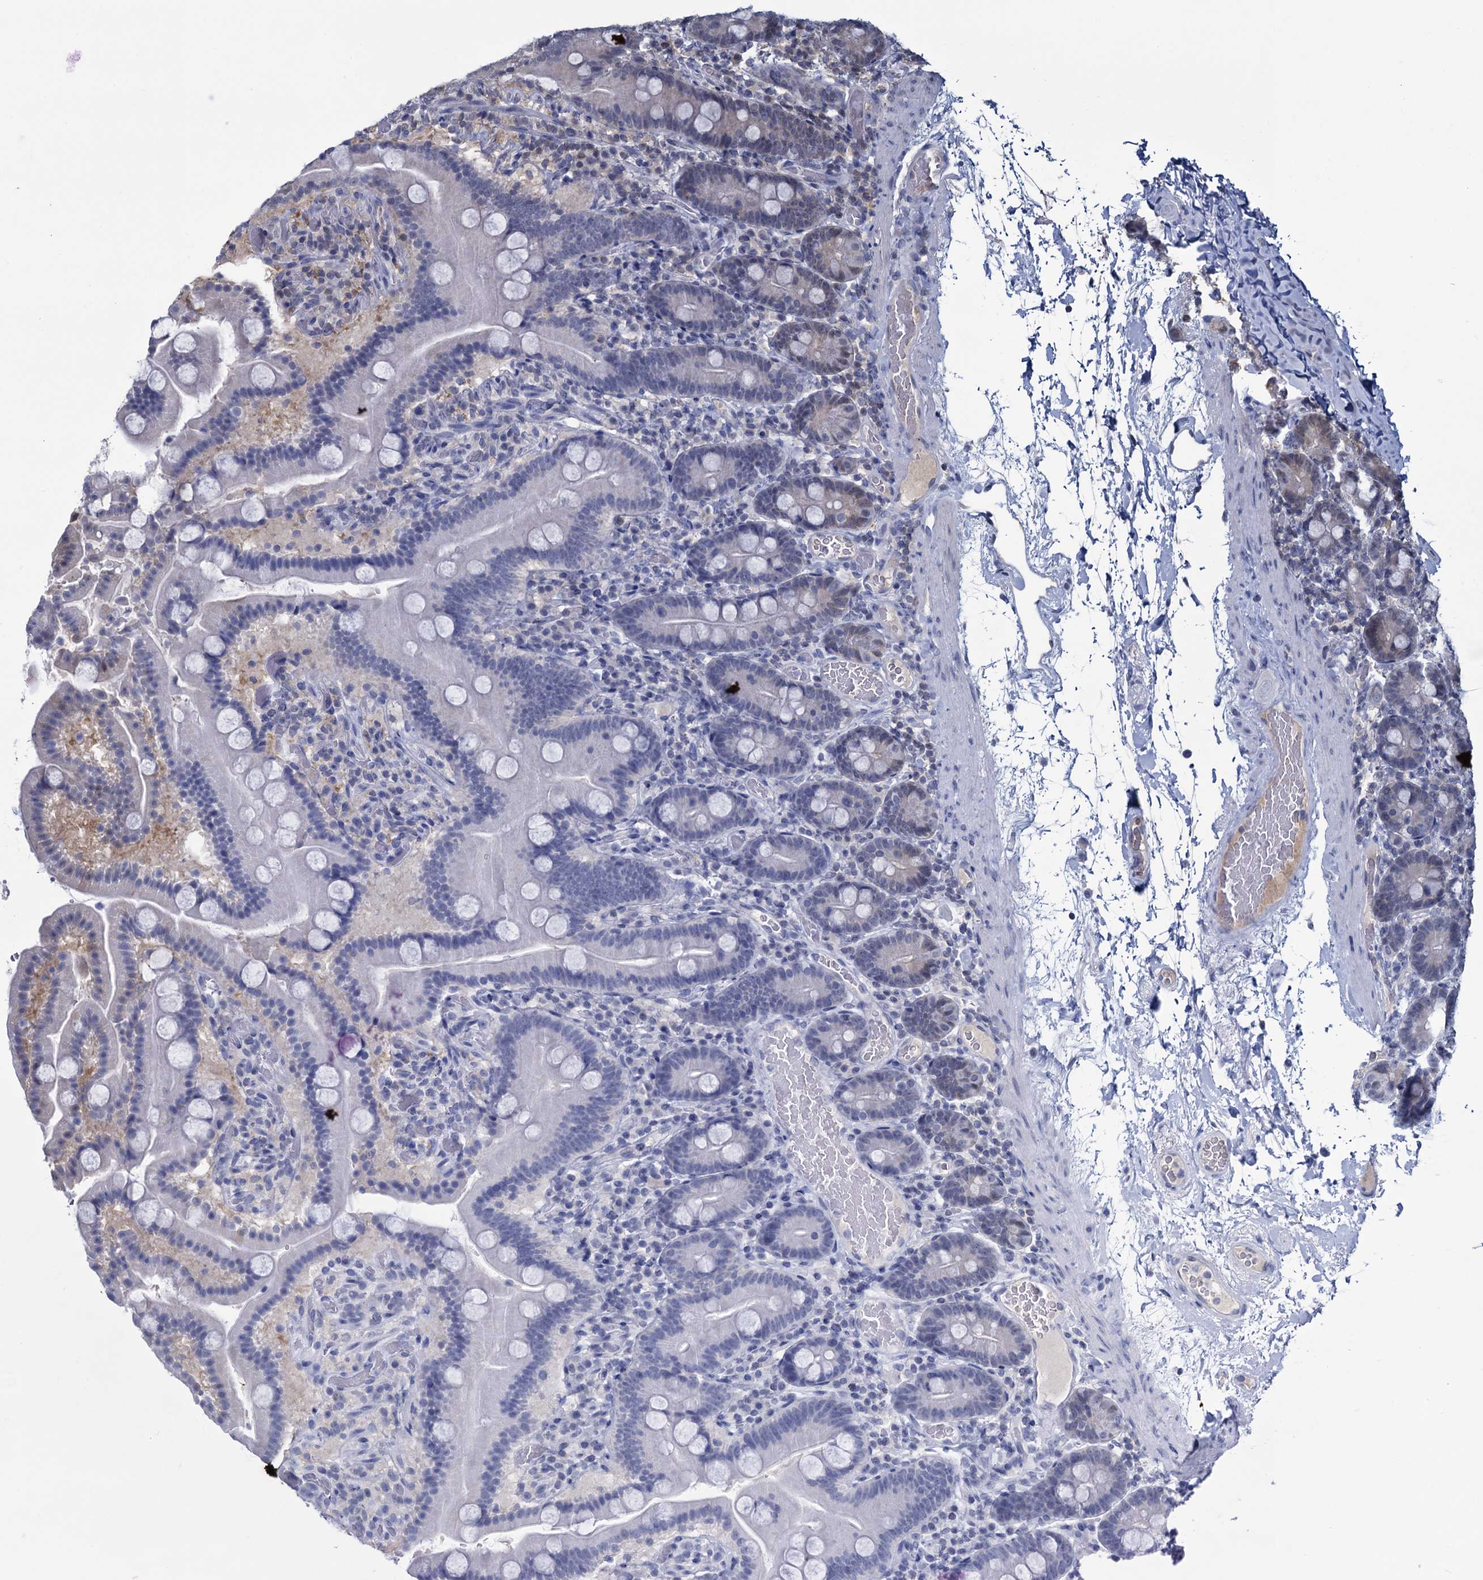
{"staining": {"intensity": "moderate", "quantity": "<25%", "location": "cytoplasmic/membranous"}, "tissue": "duodenum", "cell_type": "Glandular cells", "image_type": "normal", "snomed": [{"axis": "morphology", "description": "Normal tissue, NOS"}, {"axis": "topography", "description": "Duodenum"}], "caption": "Immunohistochemistry (IHC) (DAB (3,3'-diaminobenzidine)) staining of normal duodenum displays moderate cytoplasmic/membranous protein staining in about <25% of glandular cells.", "gene": "GLO1", "patient": {"sex": "male", "age": 55}}